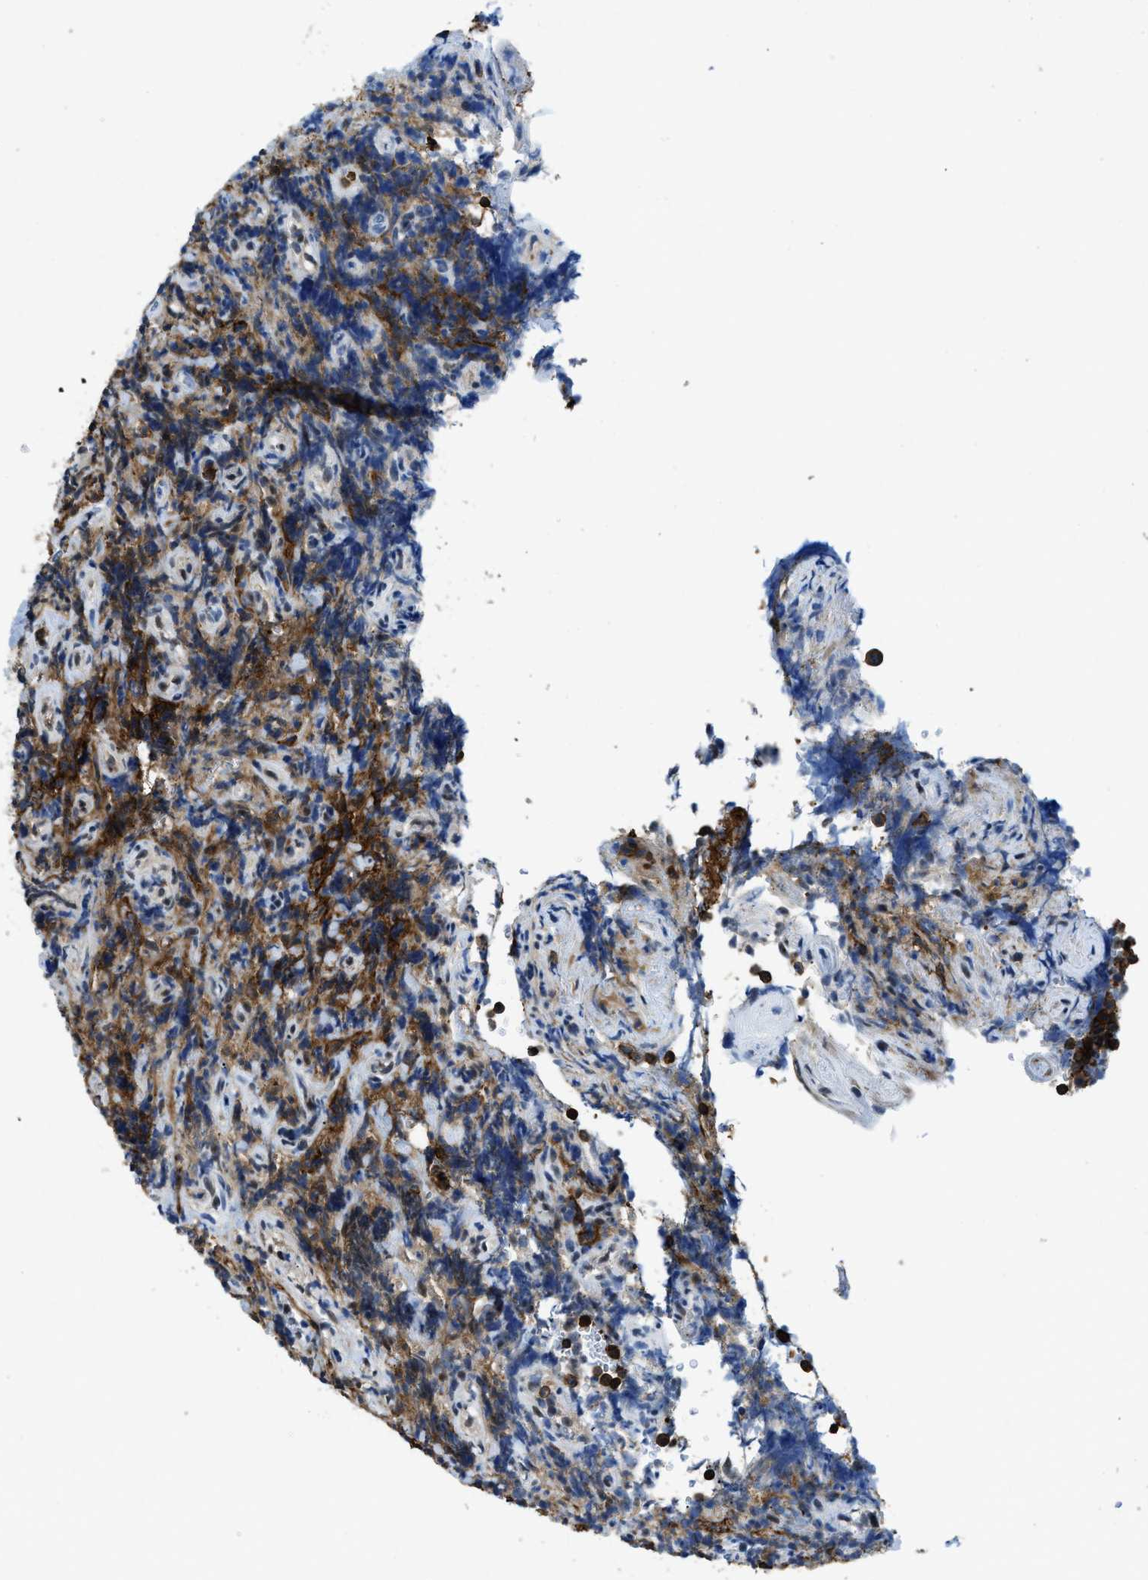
{"staining": {"intensity": "strong", "quantity": "25%-75%", "location": "cytoplasmic/membranous"}, "tissue": "lymphoma", "cell_type": "Tumor cells", "image_type": "cancer", "snomed": [{"axis": "morphology", "description": "Malignant lymphoma, non-Hodgkin's type, High grade"}, {"axis": "topography", "description": "Lymph node"}], "caption": "A photomicrograph of lymphoma stained for a protein shows strong cytoplasmic/membranous brown staining in tumor cells. (brown staining indicates protein expression, while blue staining denotes nuclei).", "gene": "FAM151A", "patient": {"sex": "female", "age": 76}}